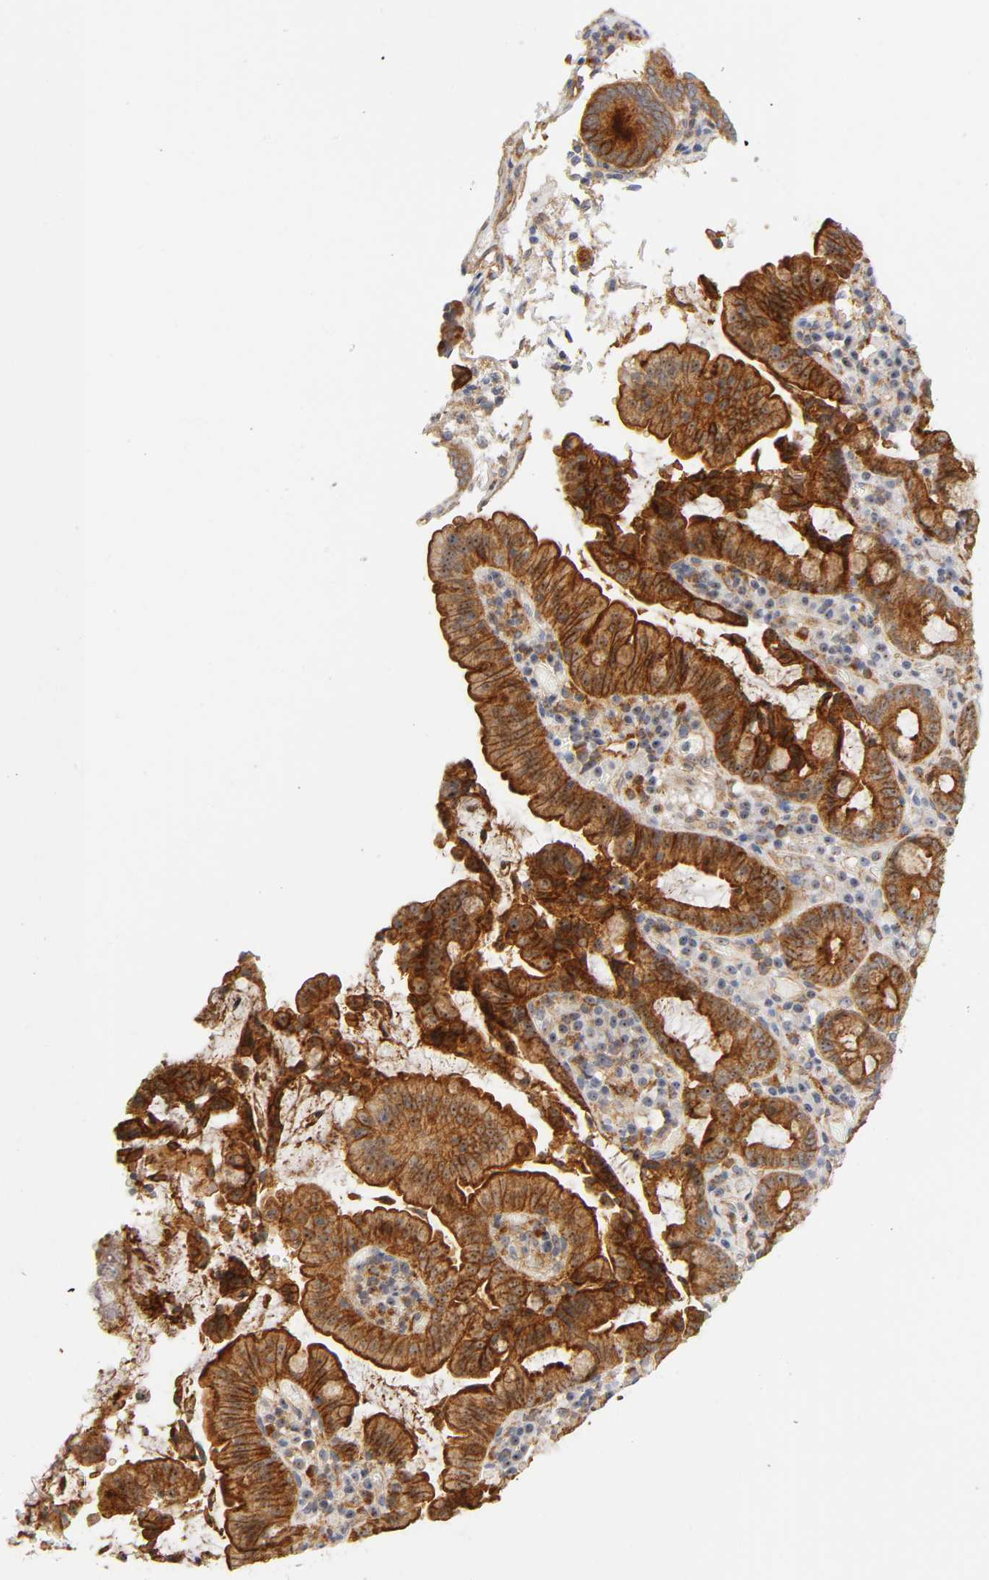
{"staining": {"intensity": "strong", "quantity": ">75%", "location": "cytoplasmic/membranous"}, "tissue": "pancreatic cancer", "cell_type": "Tumor cells", "image_type": "cancer", "snomed": [{"axis": "morphology", "description": "Adenocarcinoma, NOS"}, {"axis": "topography", "description": "Pancreas"}], "caption": "Immunohistochemical staining of pancreatic adenocarcinoma shows strong cytoplasmic/membranous protein expression in approximately >75% of tumor cells.", "gene": "PLD1", "patient": {"sex": "male", "age": 82}}